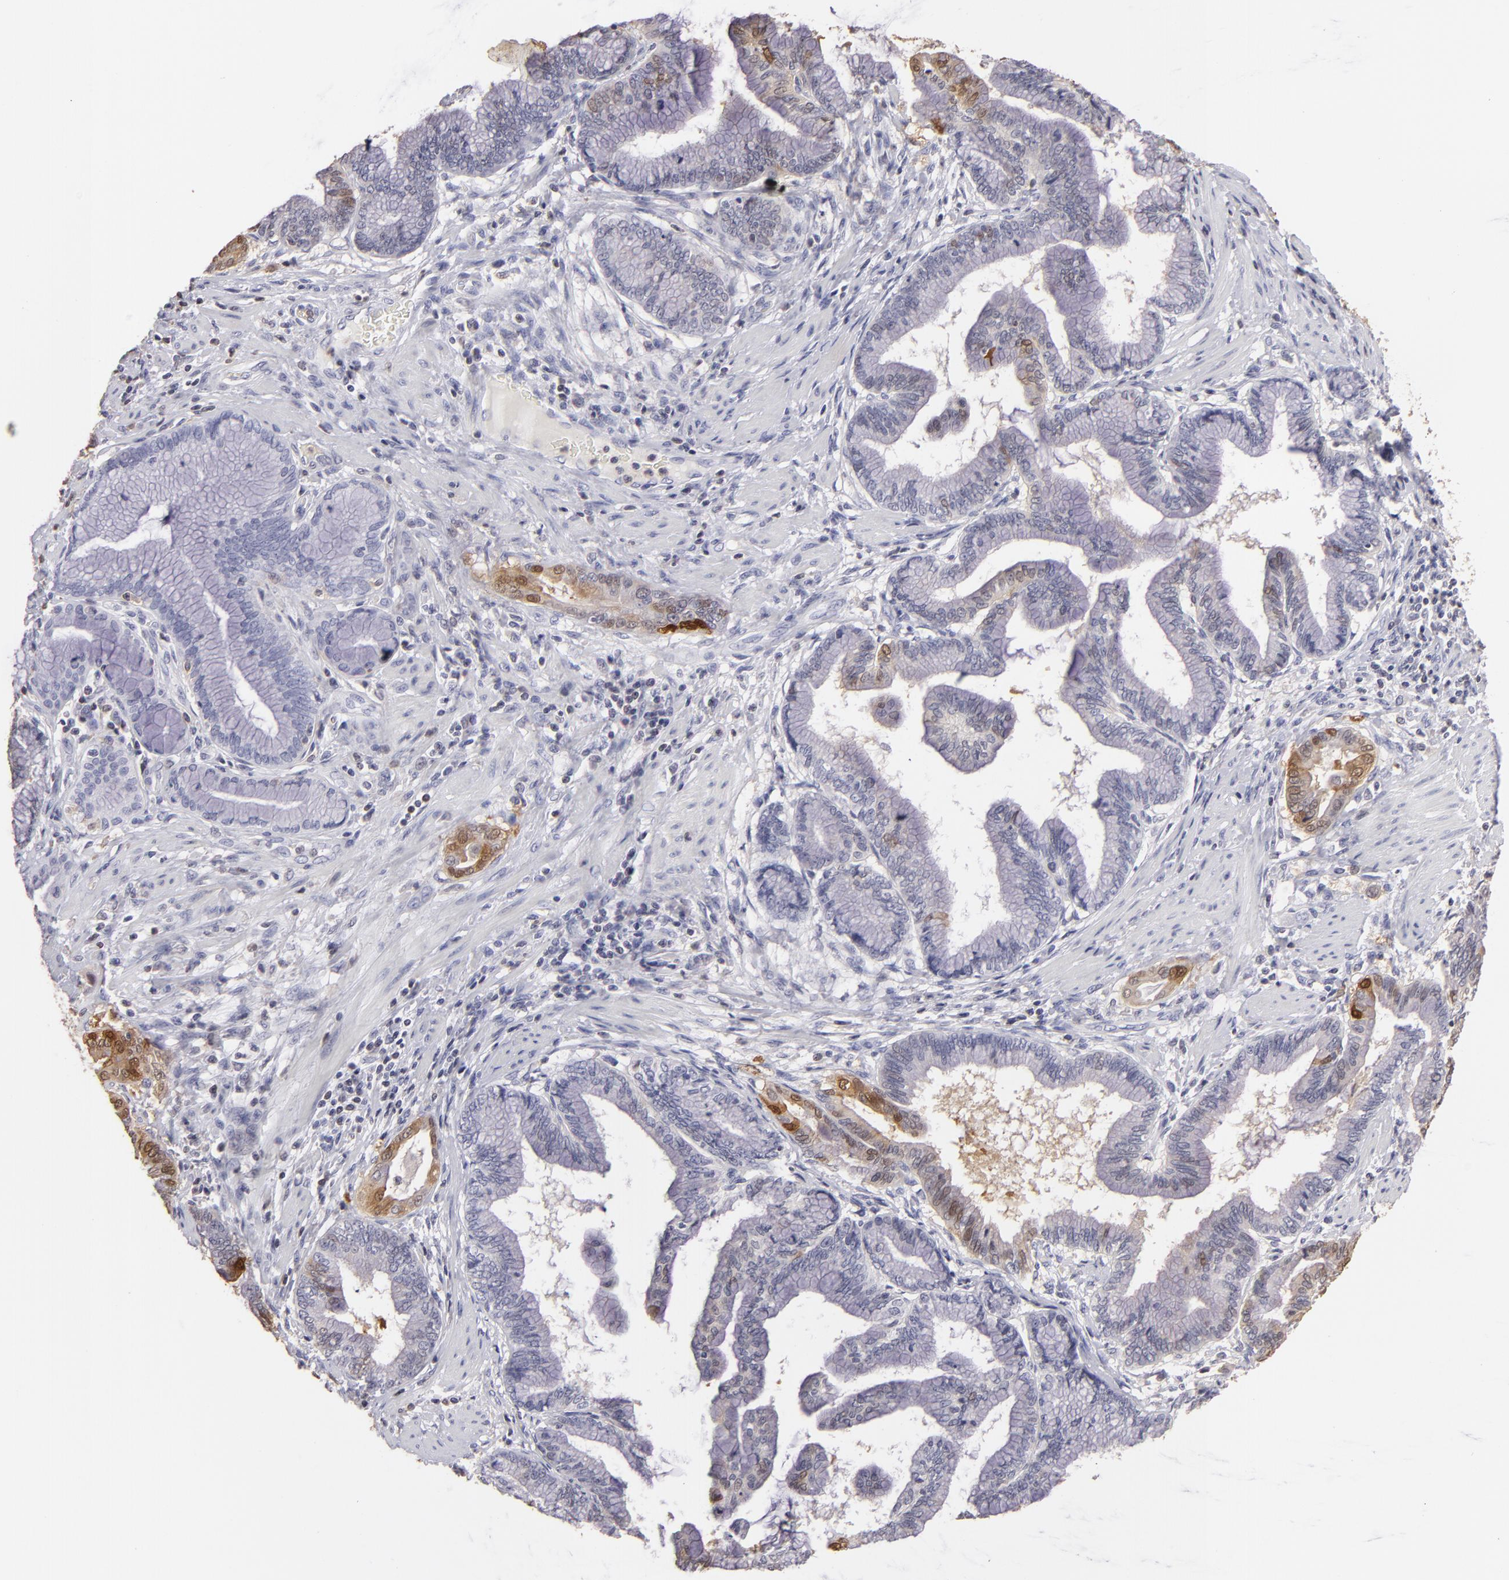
{"staining": {"intensity": "moderate", "quantity": "<25%", "location": "cytoplasmic/membranous,nuclear"}, "tissue": "pancreatic cancer", "cell_type": "Tumor cells", "image_type": "cancer", "snomed": [{"axis": "morphology", "description": "Adenocarcinoma, NOS"}, {"axis": "topography", "description": "Pancreas"}], "caption": "Adenocarcinoma (pancreatic) stained with DAB (3,3'-diaminobenzidine) IHC displays low levels of moderate cytoplasmic/membranous and nuclear expression in approximately <25% of tumor cells.", "gene": "S100A2", "patient": {"sex": "female", "age": 64}}